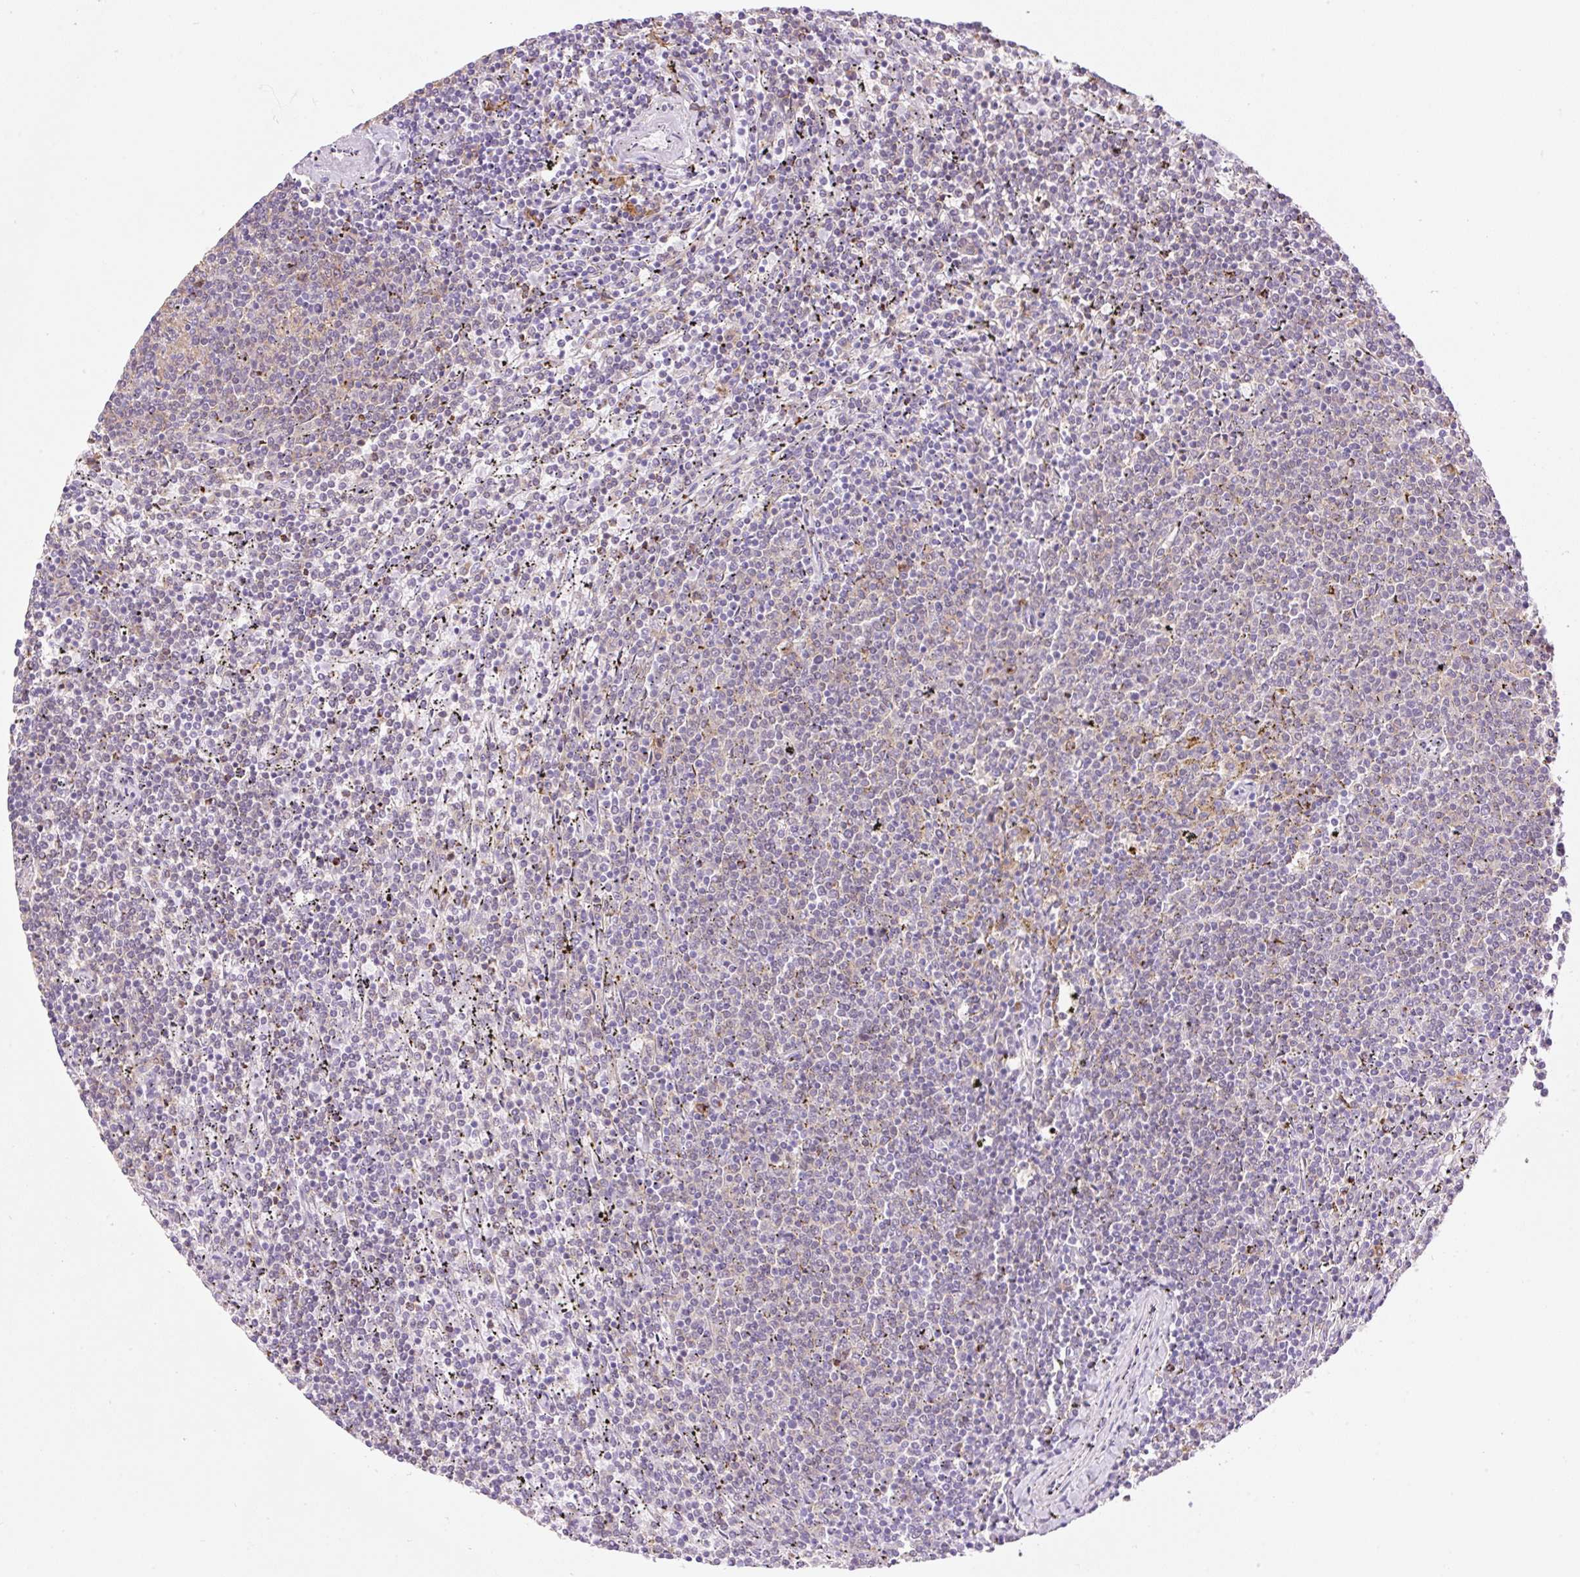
{"staining": {"intensity": "weak", "quantity": "<25%", "location": "cytoplasmic/membranous,nuclear"}, "tissue": "lymphoma", "cell_type": "Tumor cells", "image_type": "cancer", "snomed": [{"axis": "morphology", "description": "Malignant lymphoma, non-Hodgkin's type, Low grade"}, {"axis": "topography", "description": "Spleen"}], "caption": "IHC micrograph of human lymphoma stained for a protein (brown), which shows no expression in tumor cells. (DAB (3,3'-diaminobenzidine) immunohistochemistry (IHC) visualized using brightfield microscopy, high magnification).", "gene": "PALM3", "patient": {"sex": "female", "age": 50}}